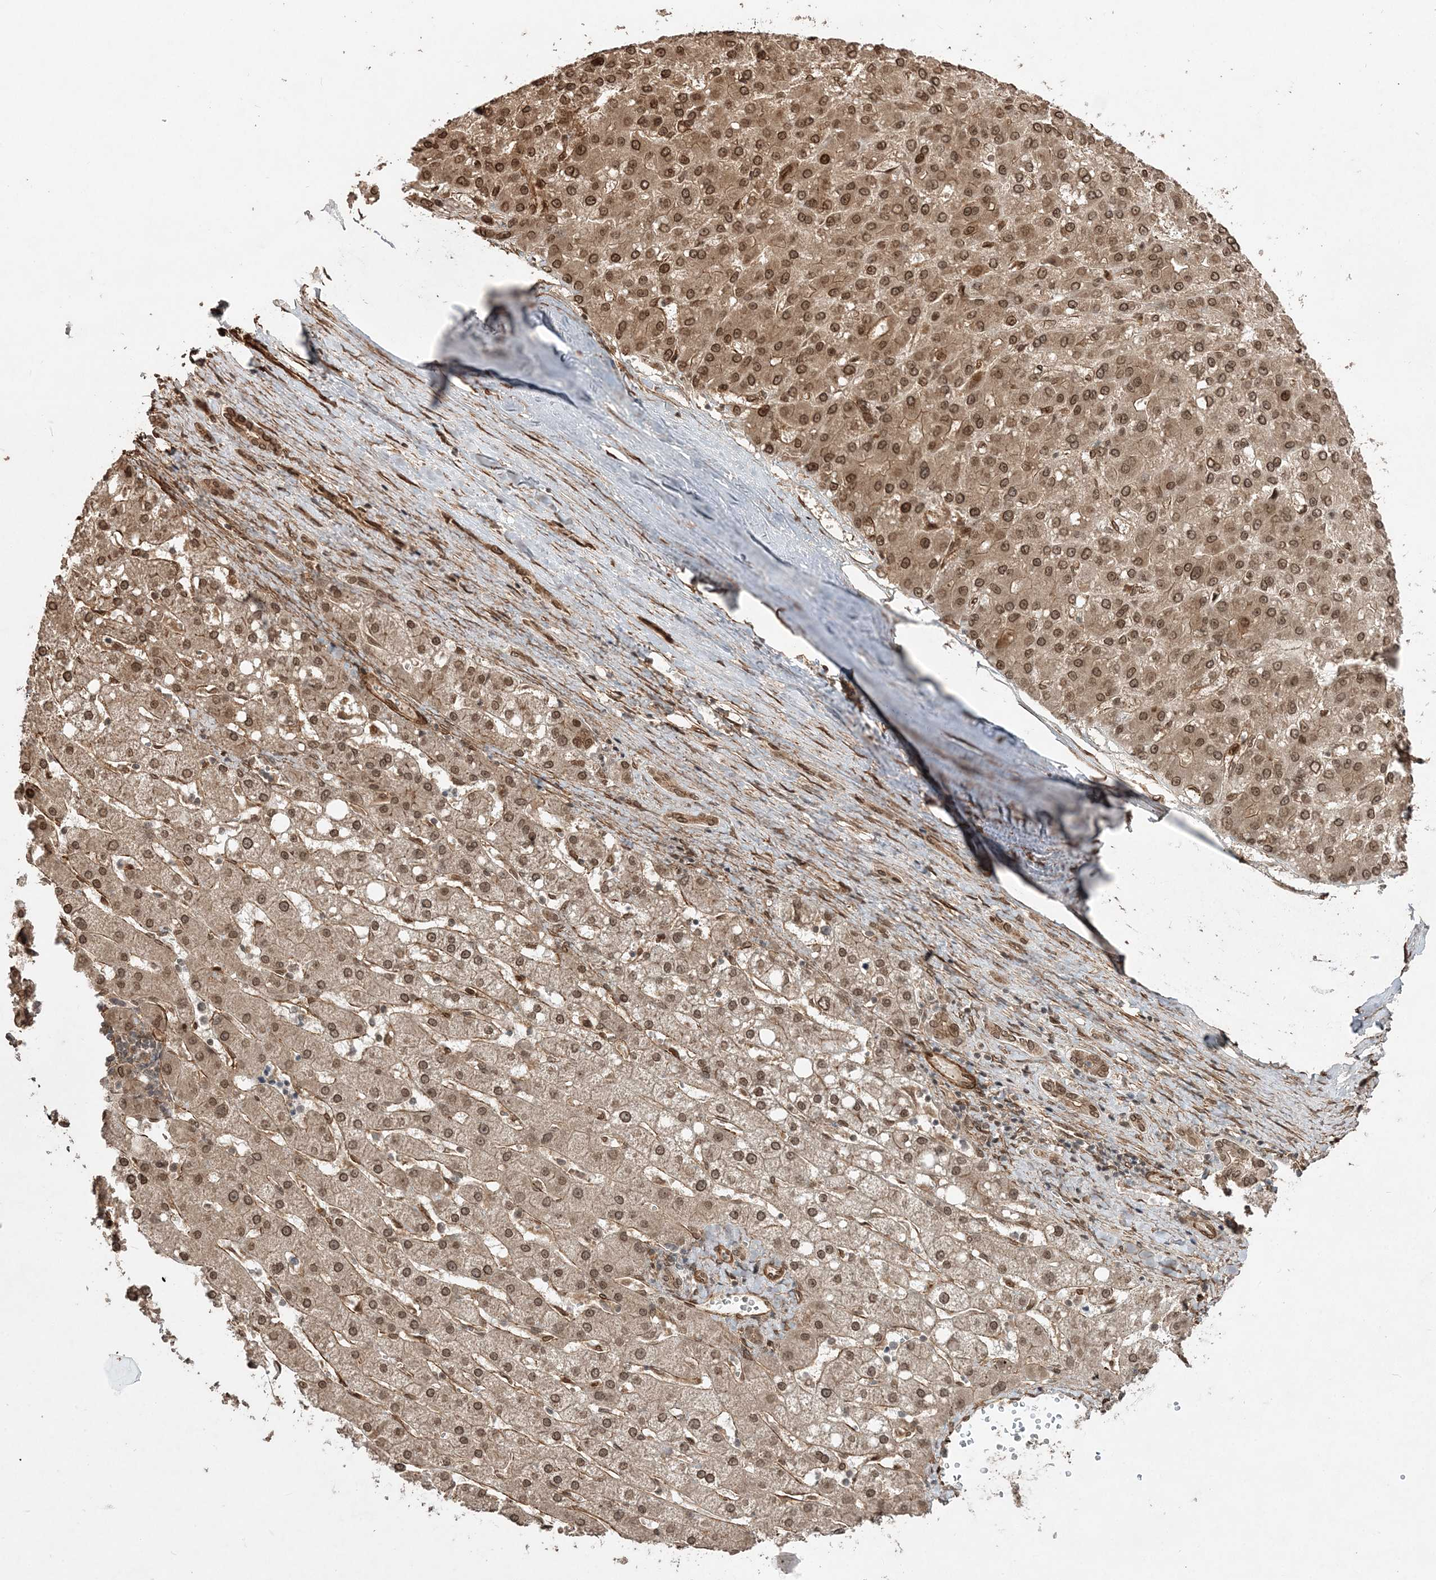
{"staining": {"intensity": "moderate", "quantity": ">75%", "location": "cytoplasmic/membranous,nuclear"}, "tissue": "liver cancer", "cell_type": "Tumor cells", "image_type": "cancer", "snomed": [{"axis": "morphology", "description": "Carcinoma, Hepatocellular, NOS"}, {"axis": "topography", "description": "Liver"}], "caption": "There is medium levels of moderate cytoplasmic/membranous and nuclear expression in tumor cells of liver hepatocellular carcinoma, as demonstrated by immunohistochemical staining (brown color).", "gene": "ETAA1", "patient": {"sex": "male", "age": 67}}